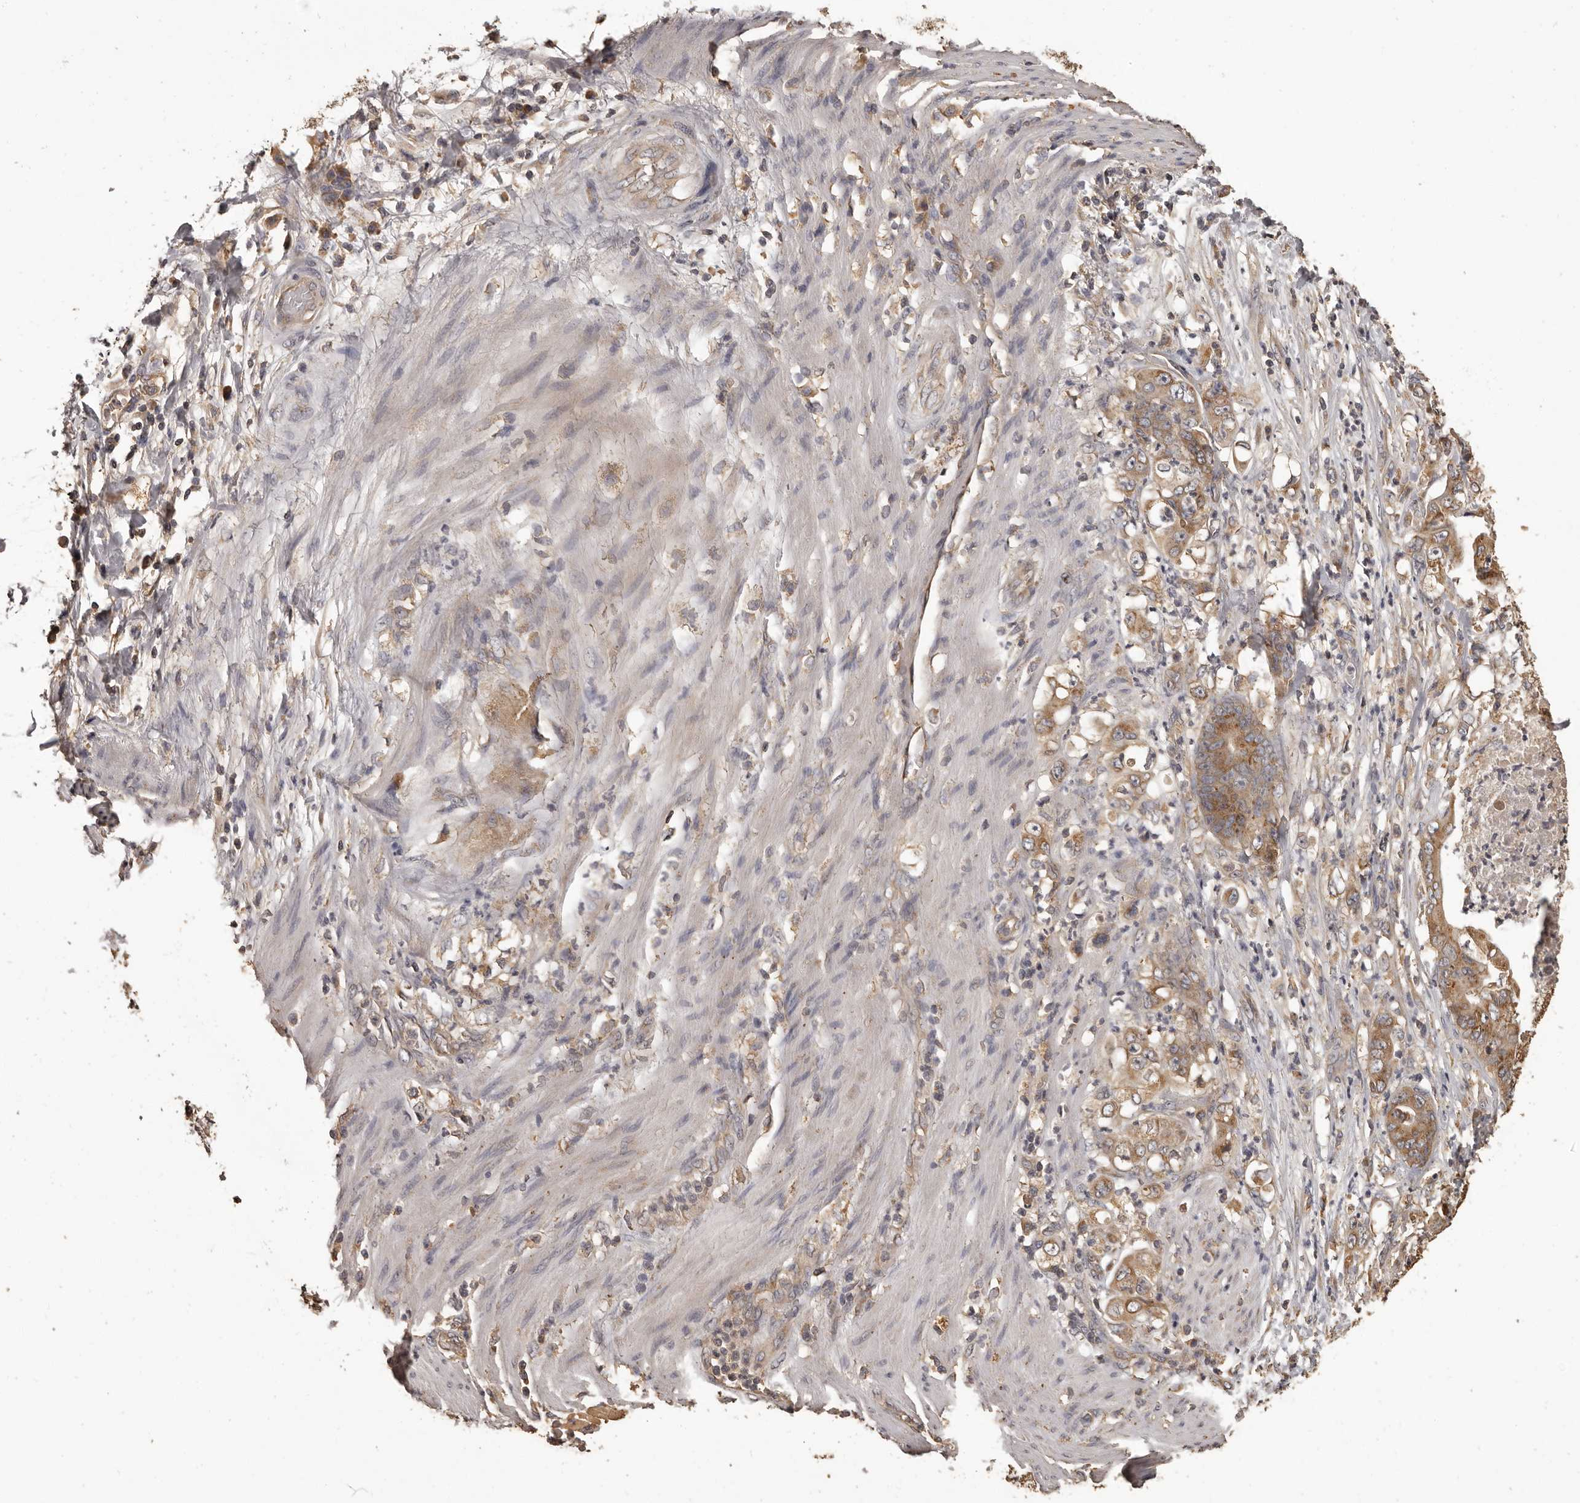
{"staining": {"intensity": "moderate", "quantity": ">75%", "location": "cytoplasmic/membranous"}, "tissue": "stomach cancer", "cell_type": "Tumor cells", "image_type": "cancer", "snomed": [{"axis": "morphology", "description": "Adenocarcinoma, NOS"}, {"axis": "topography", "description": "Stomach"}], "caption": "IHC photomicrograph of neoplastic tissue: stomach cancer (adenocarcinoma) stained using immunohistochemistry (IHC) displays medium levels of moderate protein expression localized specifically in the cytoplasmic/membranous of tumor cells, appearing as a cytoplasmic/membranous brown color.", "gene": "MGAT5", "patient": {"sex": "female", "age": 73}}